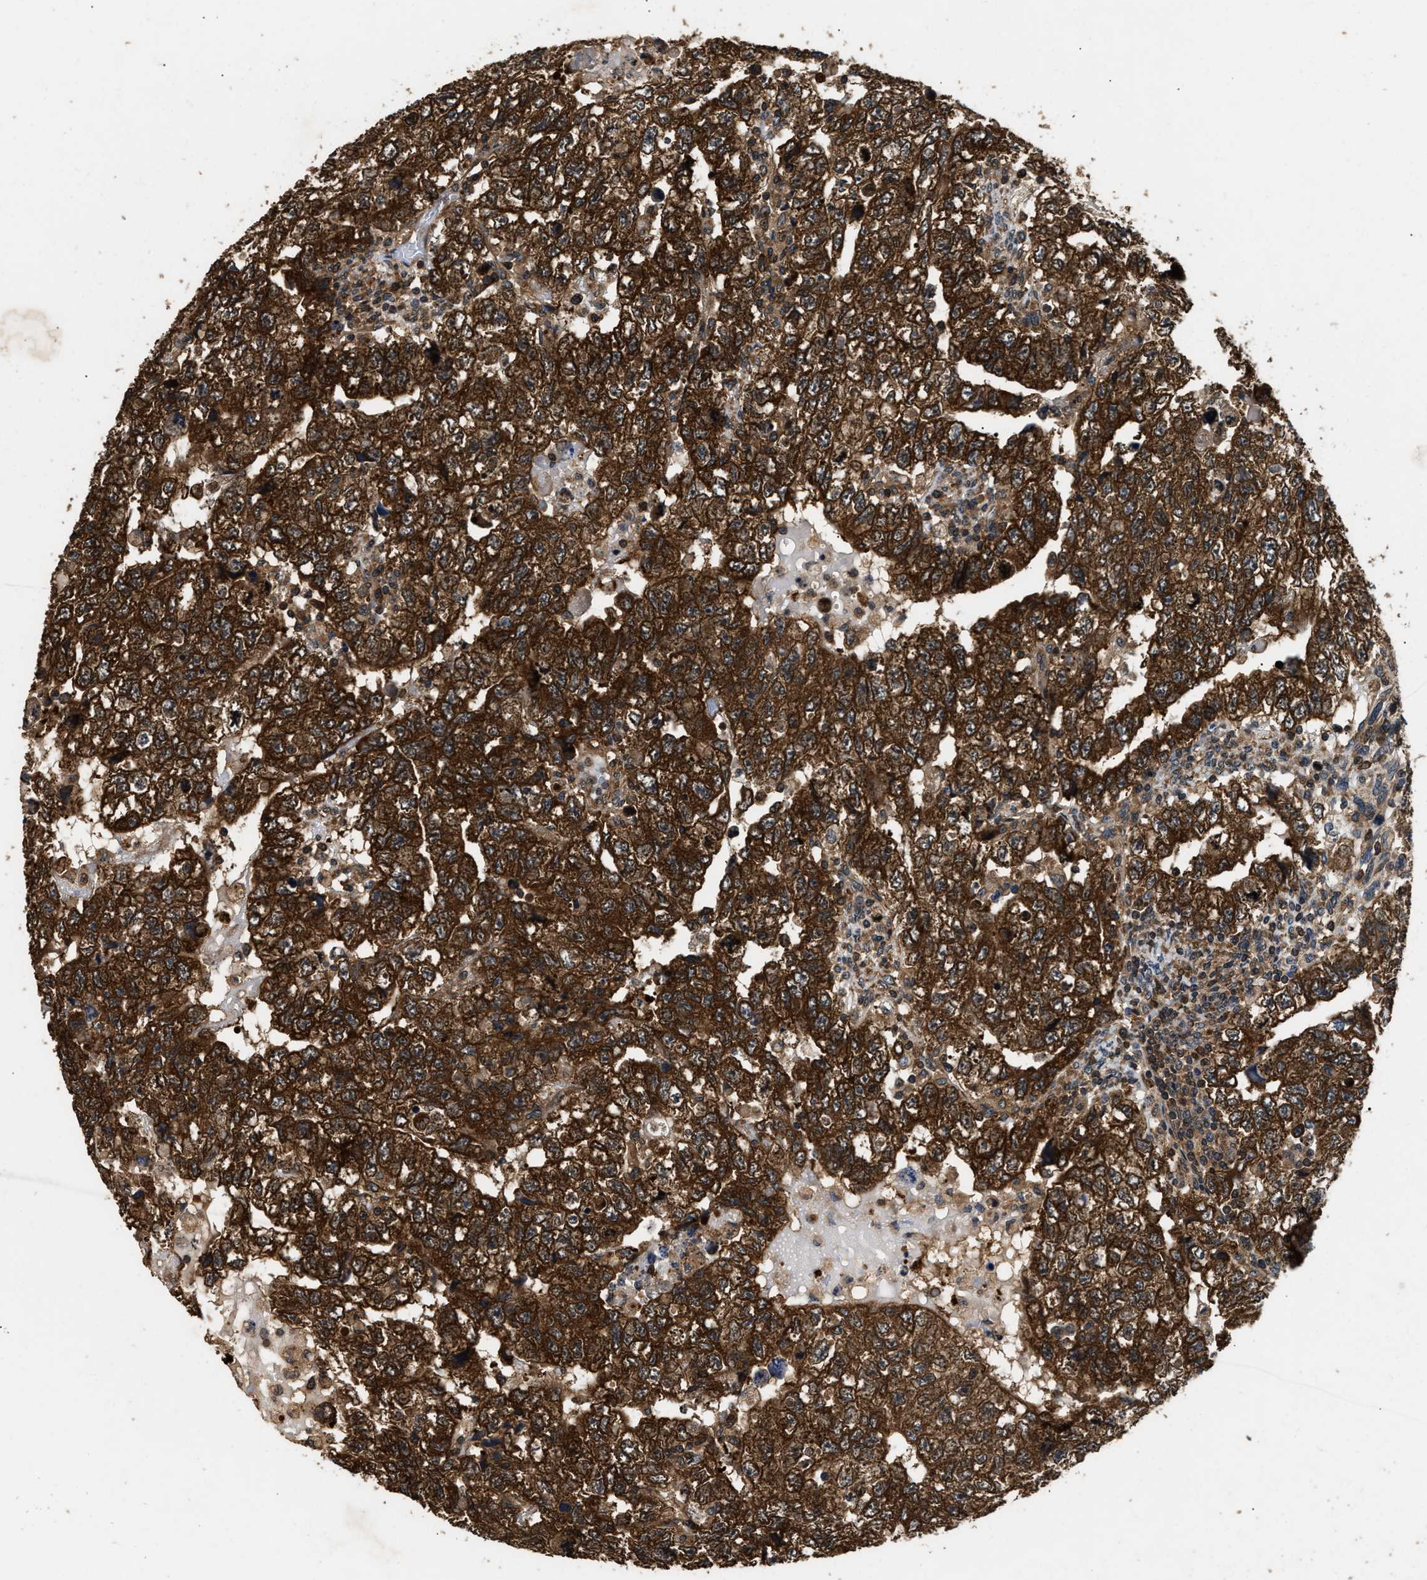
{"staining": {"intensity": "strong", "quantity": ">75%", "location": "cytoplasmic/membranous"}, "tissue": "testis cancer", "cell_type": "Tumor cells", "image_type": "cancer", "snomed": [{"axis": "morphology", "description": "Carcinoma, Embryonal, NOS"}, {"axis": "topography", "description": "Testis"}], "caption": "Tumor cells show high levels of strong cytoplasmic/membranous staining in about >75% of cells in human testis embryonal carcinoma.", "gene": "DNAJC2", "patient": {"sex": "male", "age": 36}}